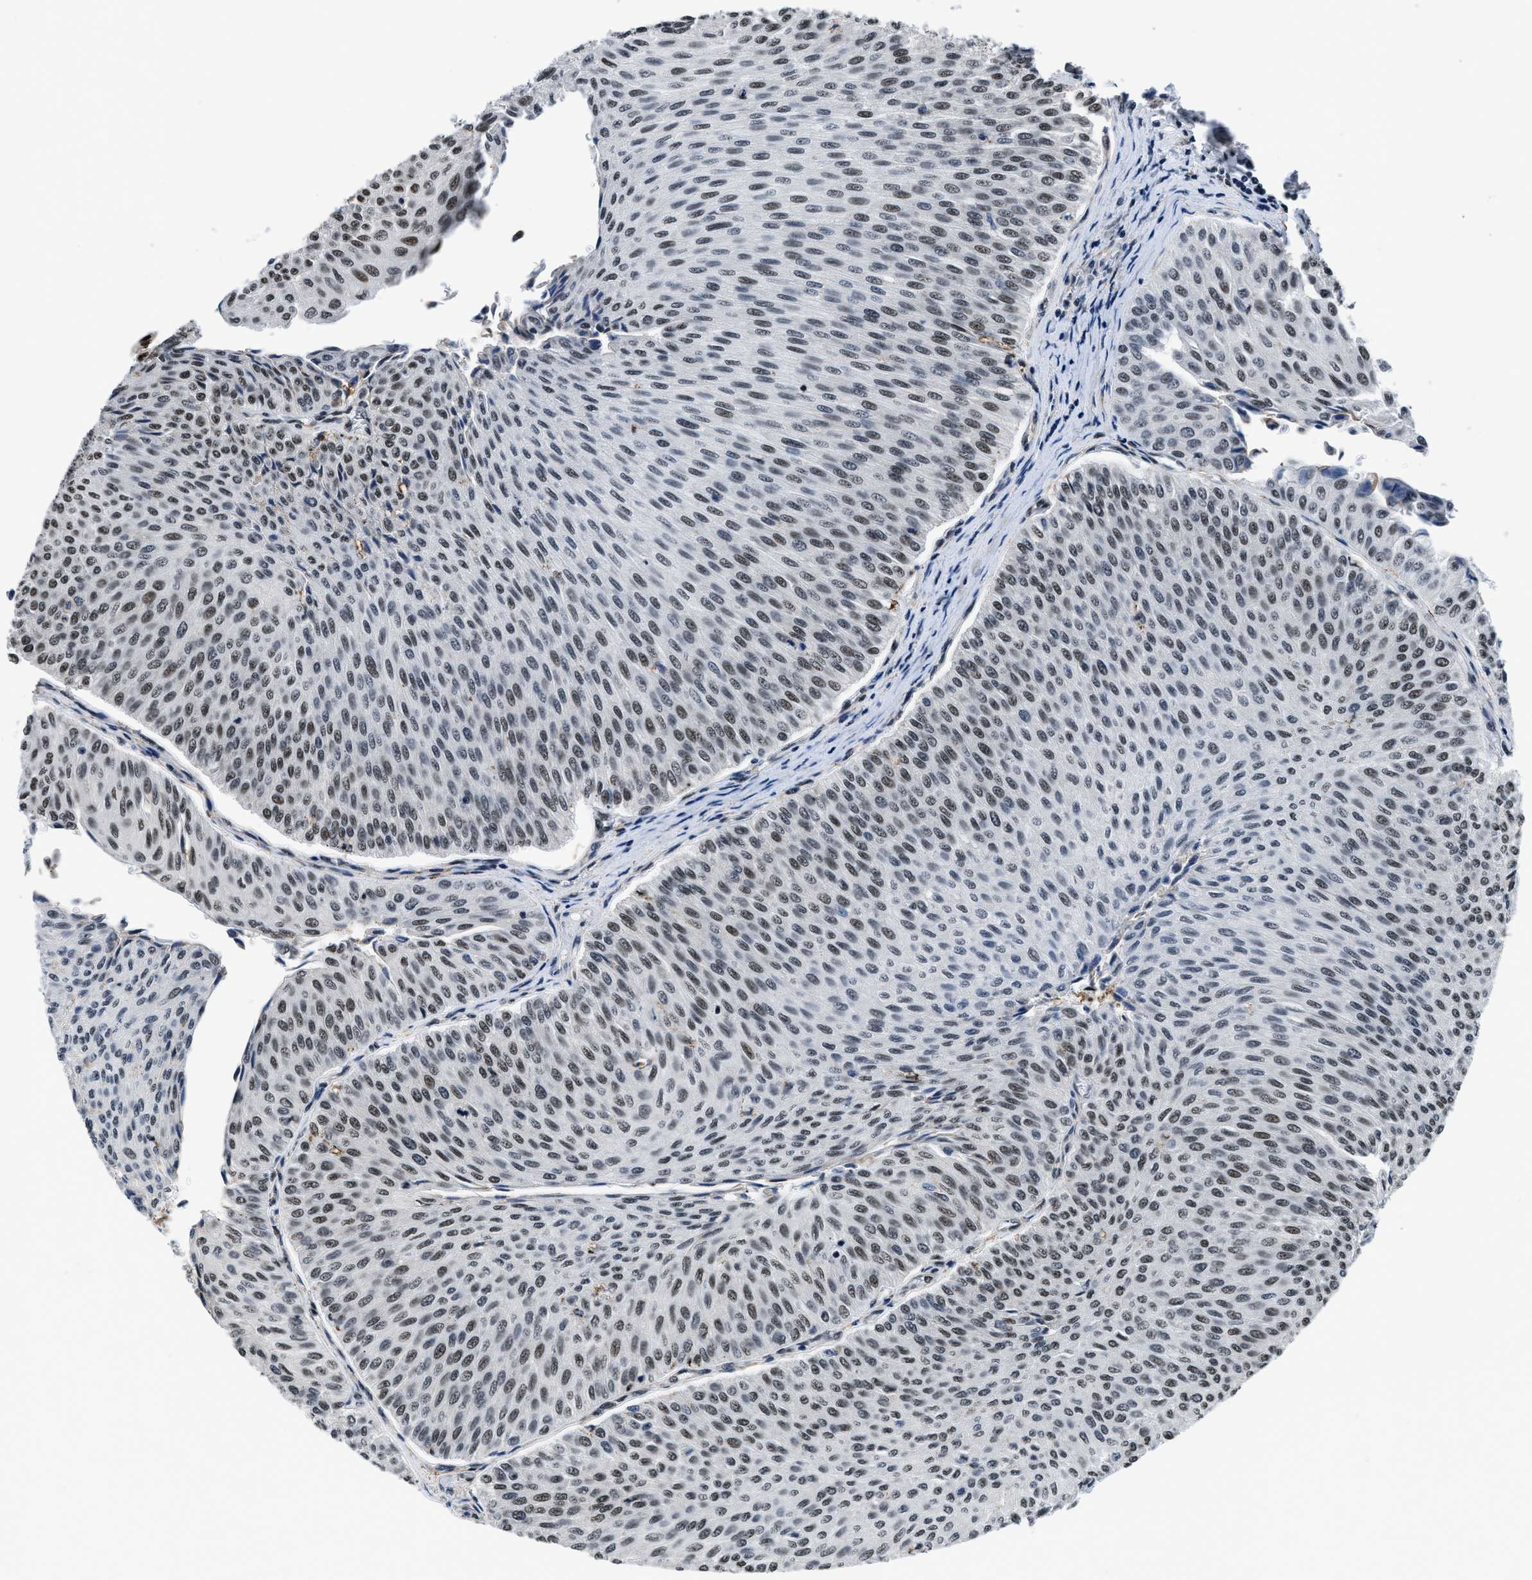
{"staining": {"intensity": "strong", "quantity": "25%-75%", "location": "nuclear"}, "tissue": "urothelial cancer", "cell_type": "Tumor cells", "image_type": "cancer", "snomed": [{"axis": "morphology", "description": "Urothelial carcinoma, Low grade"}, {"axis": "topography", "description": "Urinary bladder"}], "caption": "Protein staining of urothelial cancer tissue displays strong nuclear expression in about 25%-75% of tumor cells. (Brightfield microscopy of DAB IHC at high magnification).", "gene": "HNRNPH2", "patient": {"sex": "male", "age": 78}}